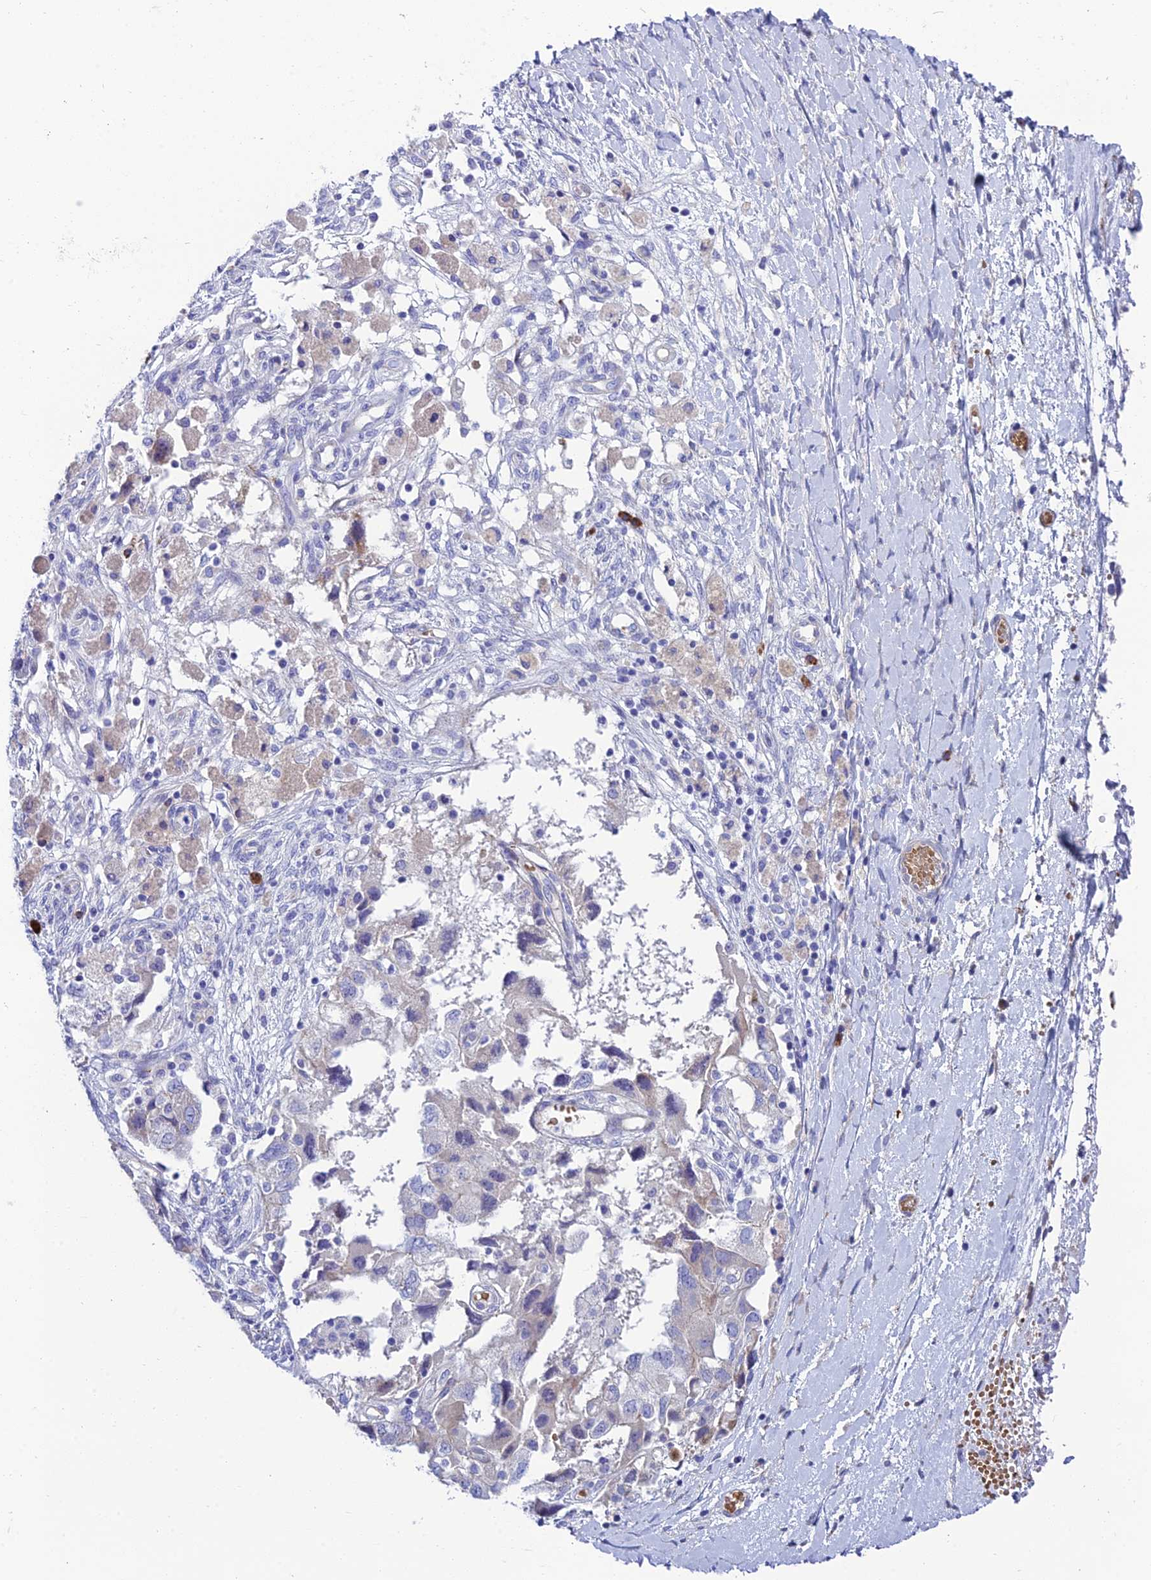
{"staining": {"intensity": "negative", "quantity": "none", "location": "none"}, "tissue": "ovarian cancer", "cell_type": "Tumor cells", "image_type": "cancer", "snomed": [{"axis": "morphology", "description": "Carcinoma, NOS"}, {"axis": "morphology", "description": "Cystadenocarcinoma, serous, NOS"}, {"axis": "topography", "description": "Ovary"}], "caption": "Ovarian serous cystadenocarcinoma was stained to show a protein in brown. There is no significant positivity in tumor cells.", "gene": "MACIR", "patient": {"sex": "female", "age": 69}}